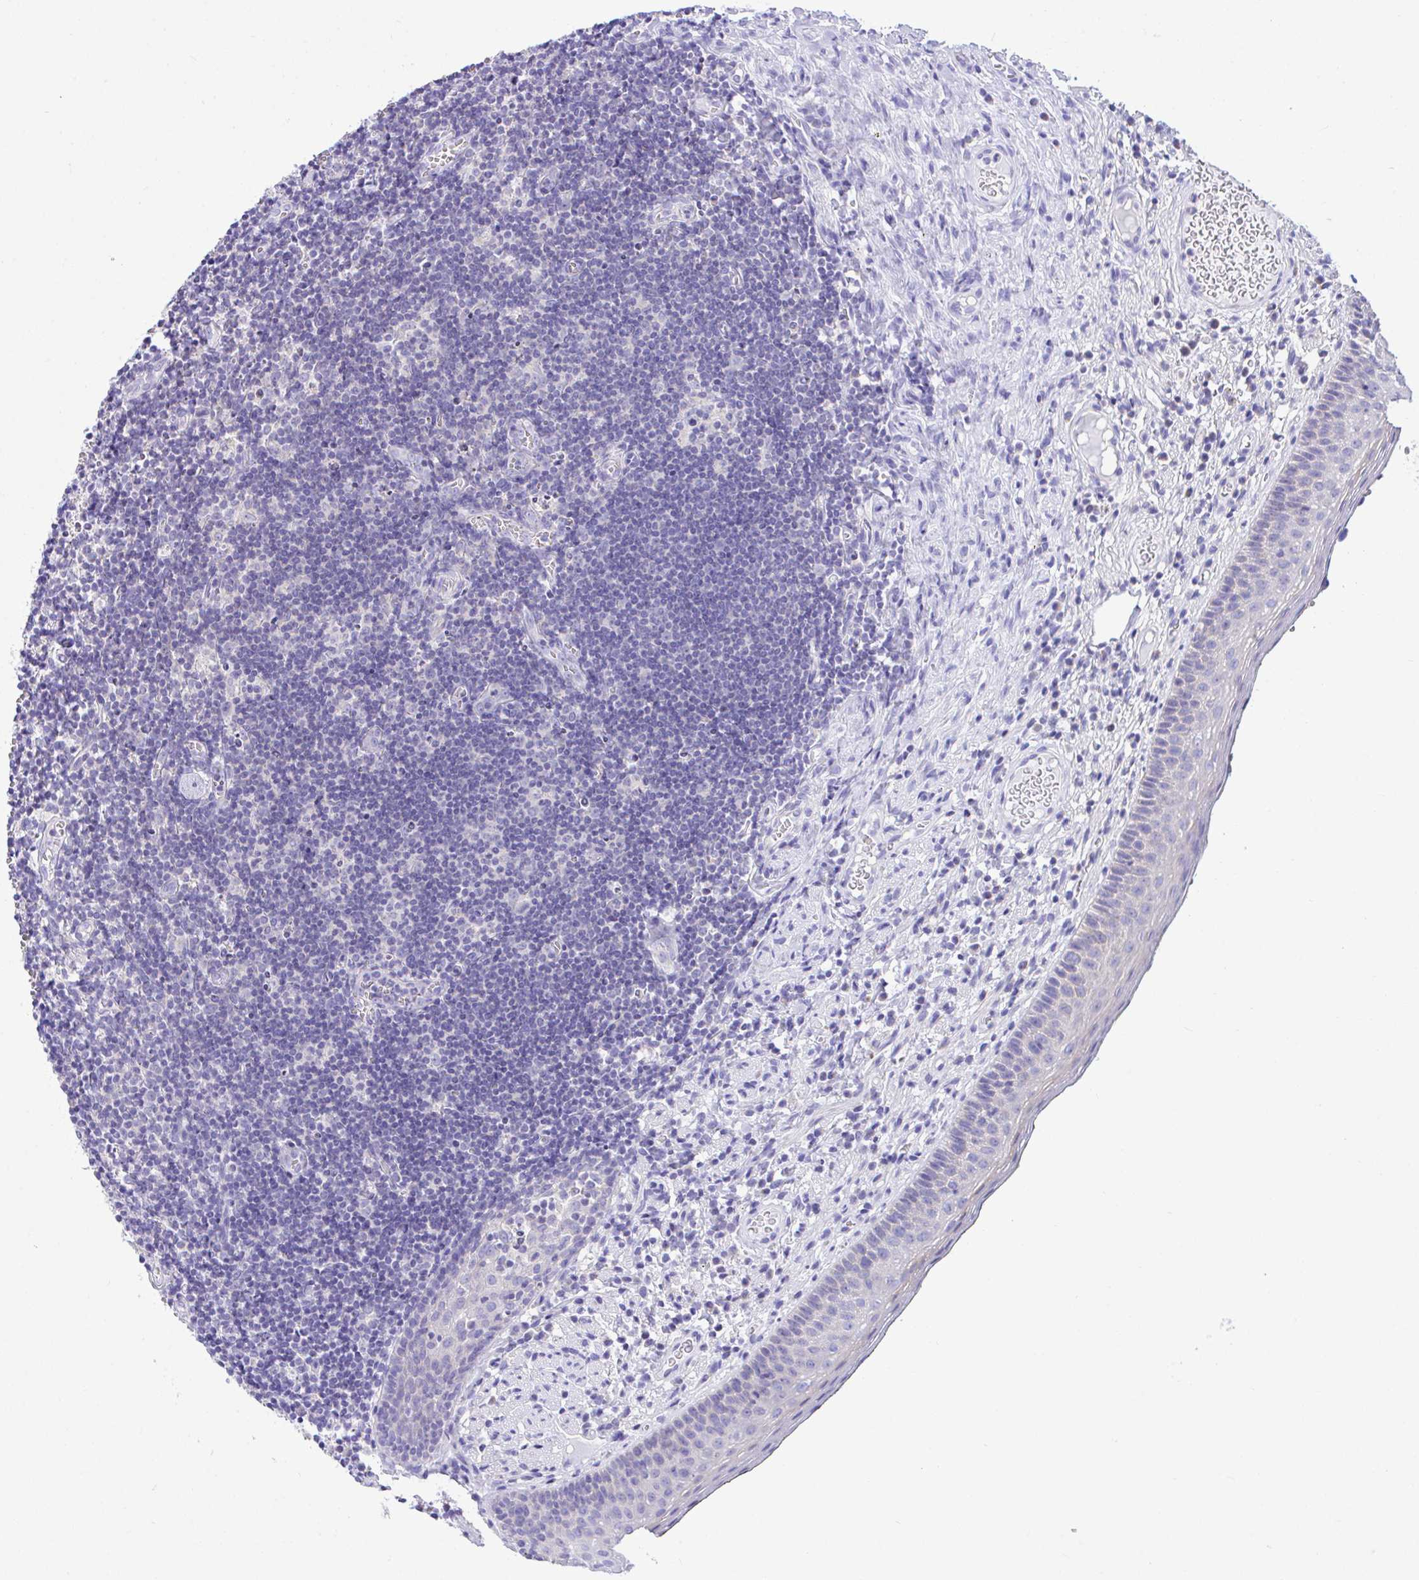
{"staining": {"intensity": "weak", "quantity": "25%-75%", "location": "cytoplasmic/membranous"}, "tissue": "oral mucosa", "cell_type": "Squamous epithelial cells", "image_type": "normal", "snomed": [{"axis": "morphology", "description": "Normal tissue, NOS"}, {"axis": "morphology", "description": "Squamous cell carcinoma, NOS"}, {"axis": "topography", "description": "Oral tissue"}, {"axis": "topography", "description": "Head-Neck"}], "caption": "A brown stain highlights weak cytoplasmic/membranous positivity of a protein in squamous epithelial cells of normal human oral mucosa.", "gene": "NLRP8", "patient": {"sex": "male", "age": 58}}